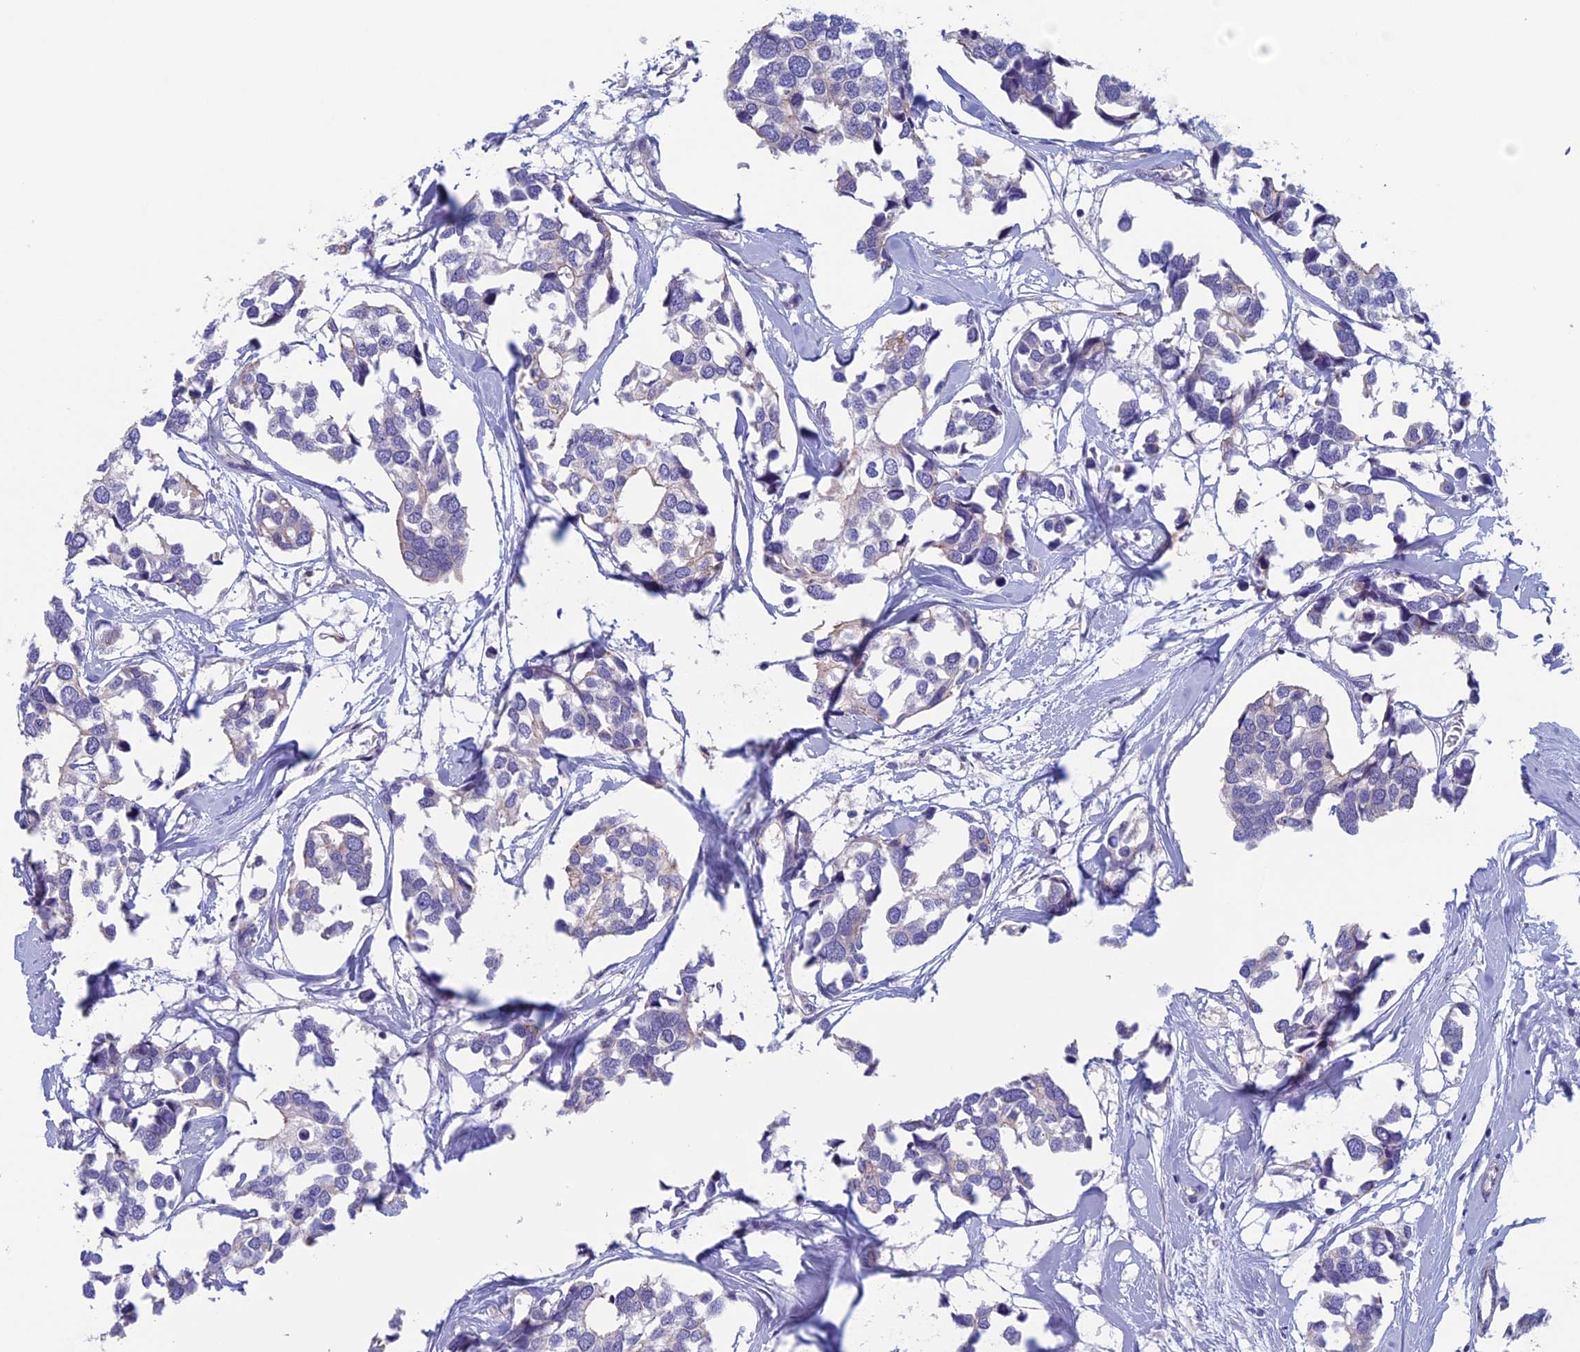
{"staining": {"intensity": "negative", "quantity": "none", "location": "none"}, "tissue": "breast cancer", "cell_type": "Tumor cells", "image_type": "cancer", "snomed": [{"axis": "morphology", "description": "Duct carcinoma"}, {"axis": "topography", "description": "Breast"}], "caption": "Photomicrograph shows no significant protein staining in tumor cells of breast cancer.", "gene": "CNOT6L", "patient": {"sex": "female", "age": 83}}